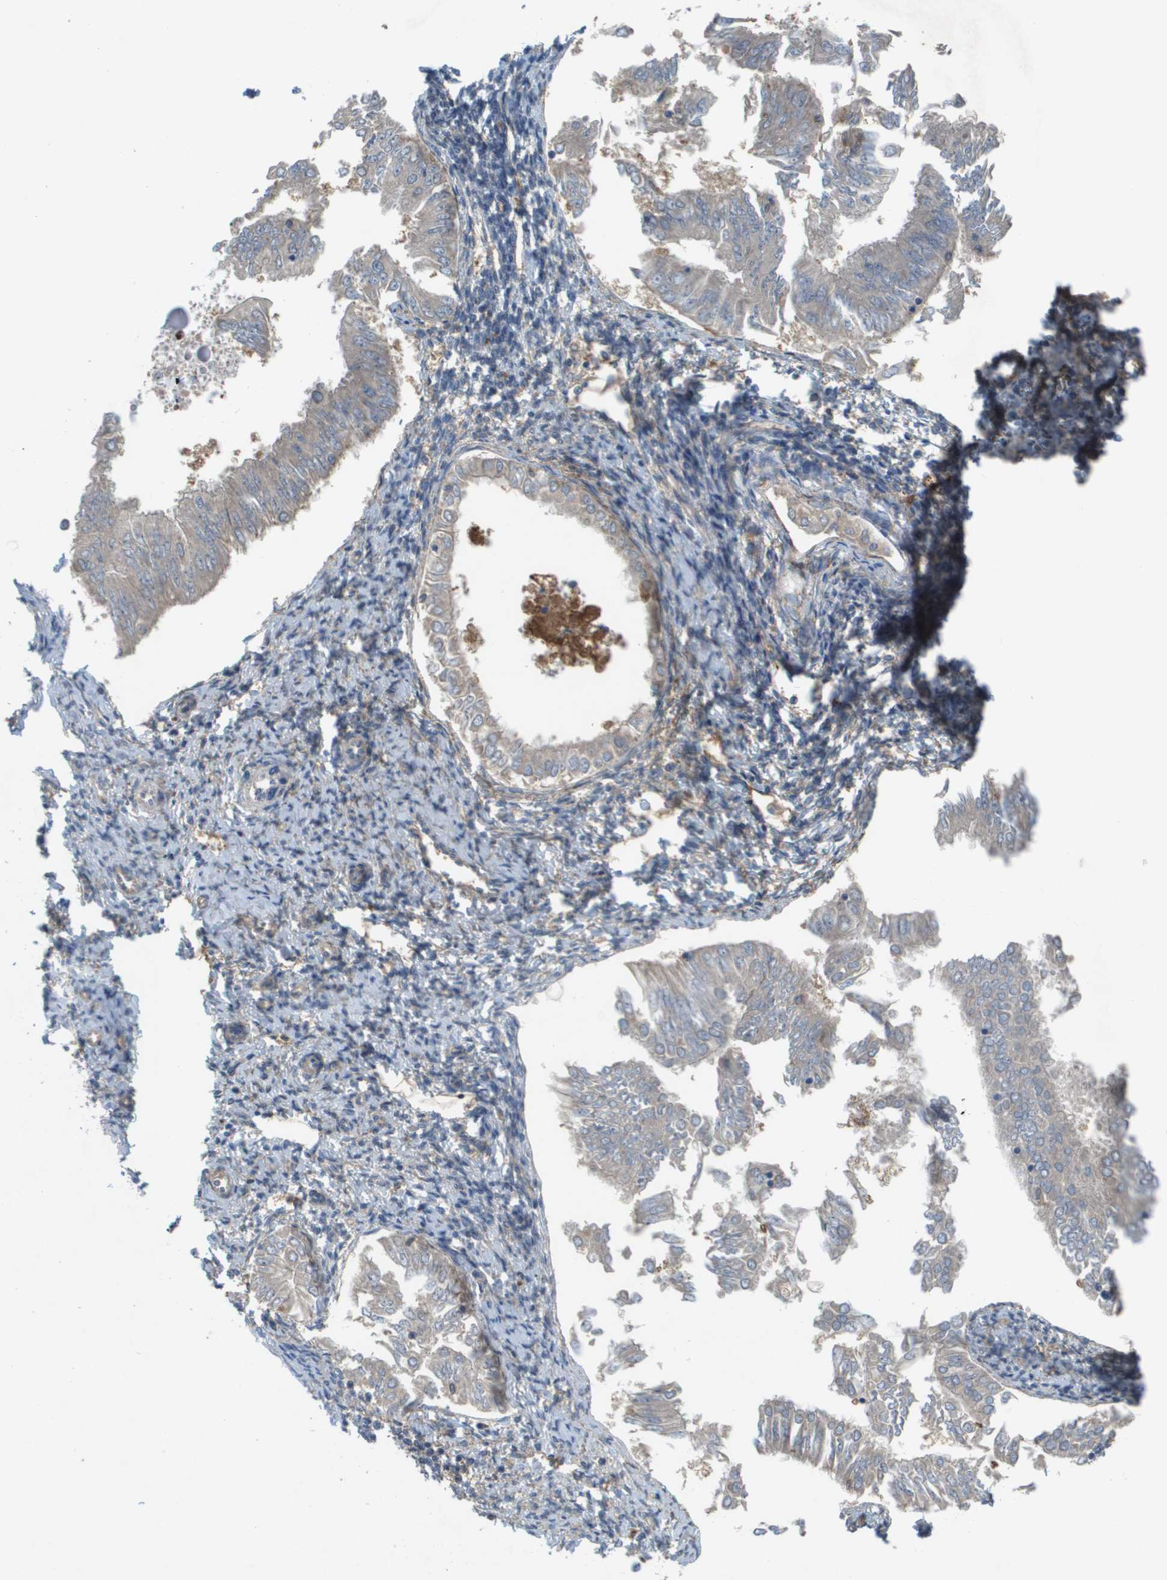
{"staining": {"intensity": "negative", "quantity": "none", "location": "none"}, "tissue": "endometrial cancer", "cell_type": "Tumor cells", "image_type": "cancer", "snomed": [{"axis": "morphology", "description": "Adenocarcinoma, NOS"}, {"axis": "topography", "description": "Endometrium"}], "caption": "This is a image of IHC staining of endometrial cancer (adenocarcinoma), which shows no expression in tumor cells.", "gene": "PALD1", "patient": {"sex": "female", "age": 53}}